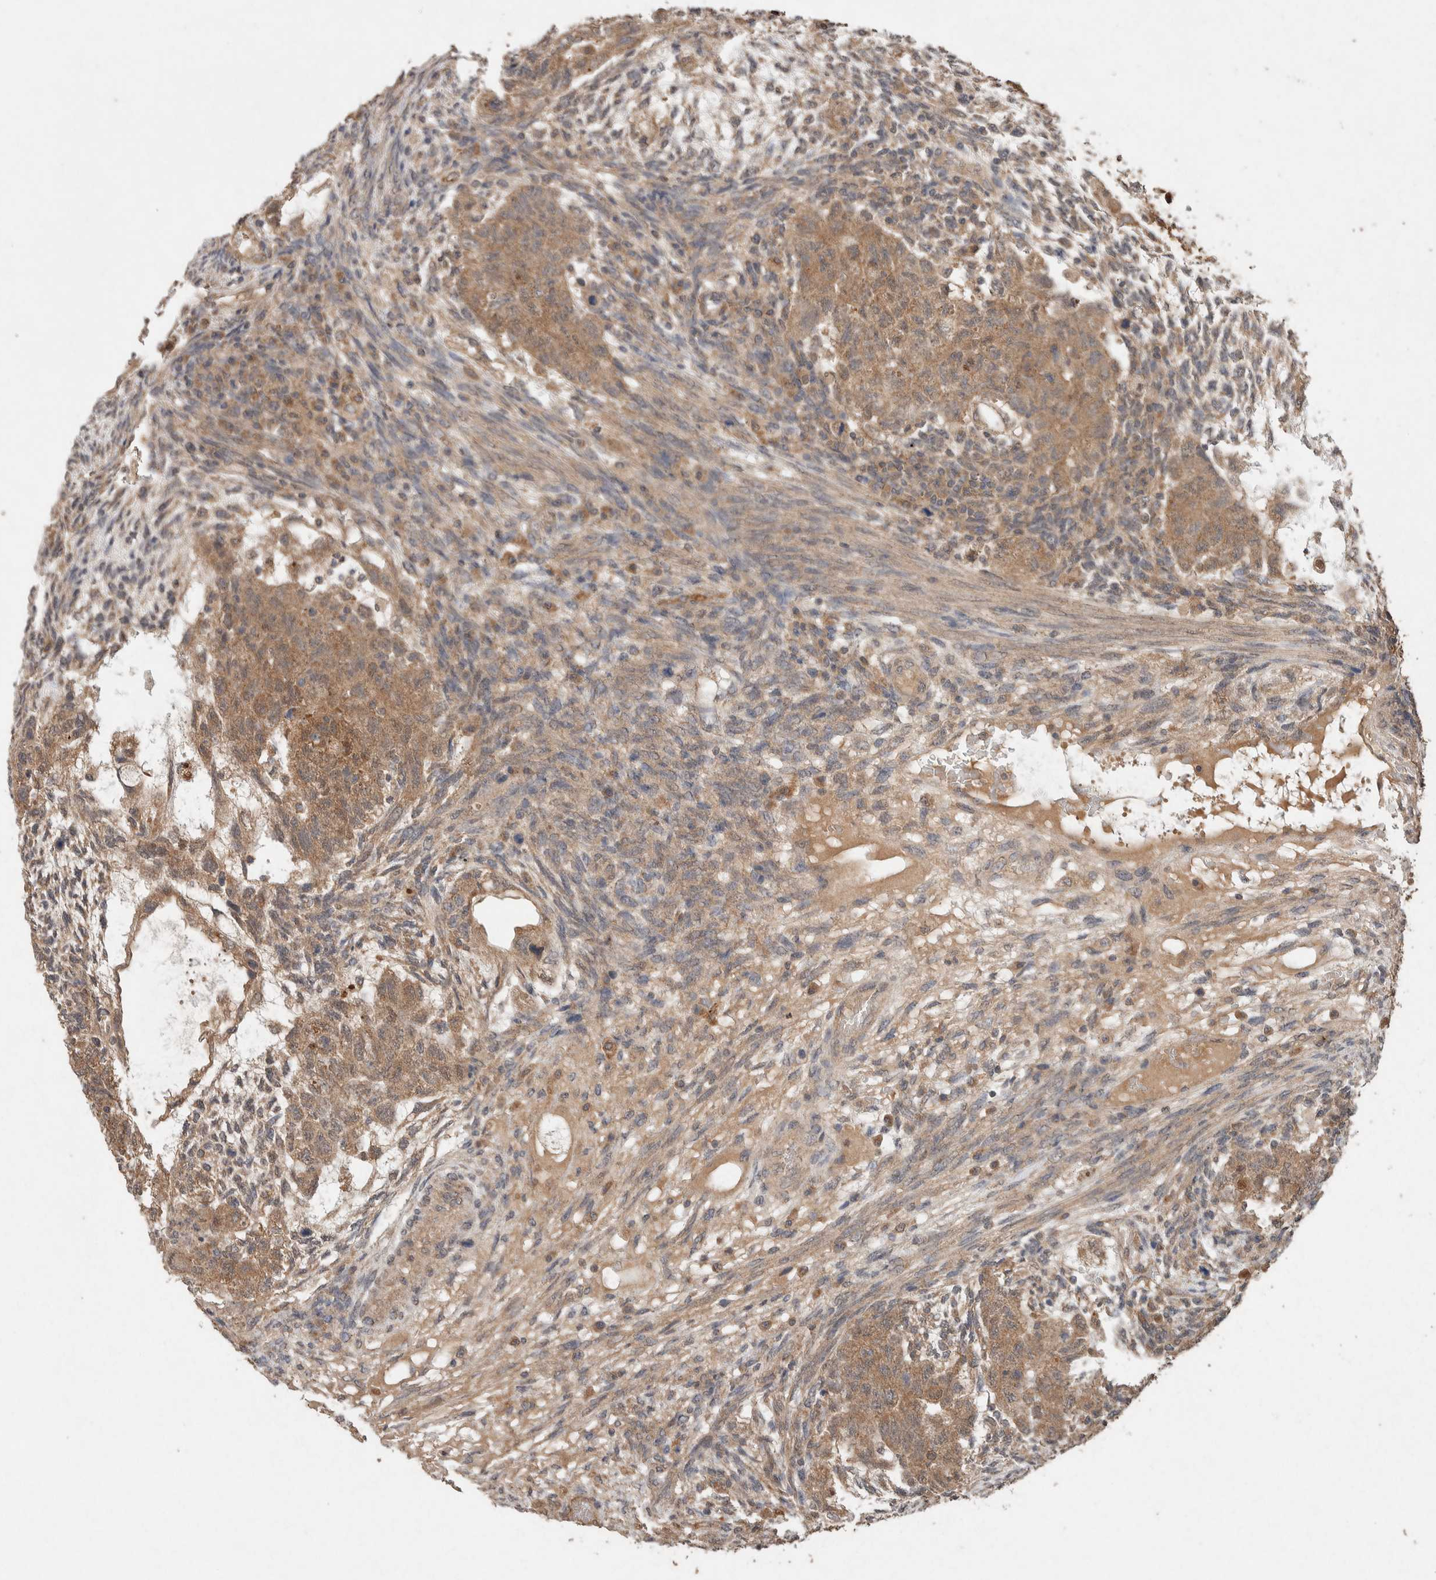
{"staining": {"intensity": "moderate", "quantity": ">75%", "location": "cytoplasmic/membranous"}, "tissue": "testis cancer", "cell_type": "Tumor cells", "image_type": "cancer", "snomed": [{"axis": "morphology", "description": "Normal tissue, NOS"}, {"axis": "morphology", "description": "Carcinoma, Embryonal, NOS"}, {"axis": "topography", "description": "Testis"}], "caption": "Immunohistochemistry (IHC) photomicrograph of testis cancer (embryonal carcinoma) stained for a protein (brown), which reveals medium levels of moderate cytoplasmic/membranous expression in approximately >75% of tumor cells.", "gene": "KCNJ5", "patient": {"sex": "male", "age": 36}}